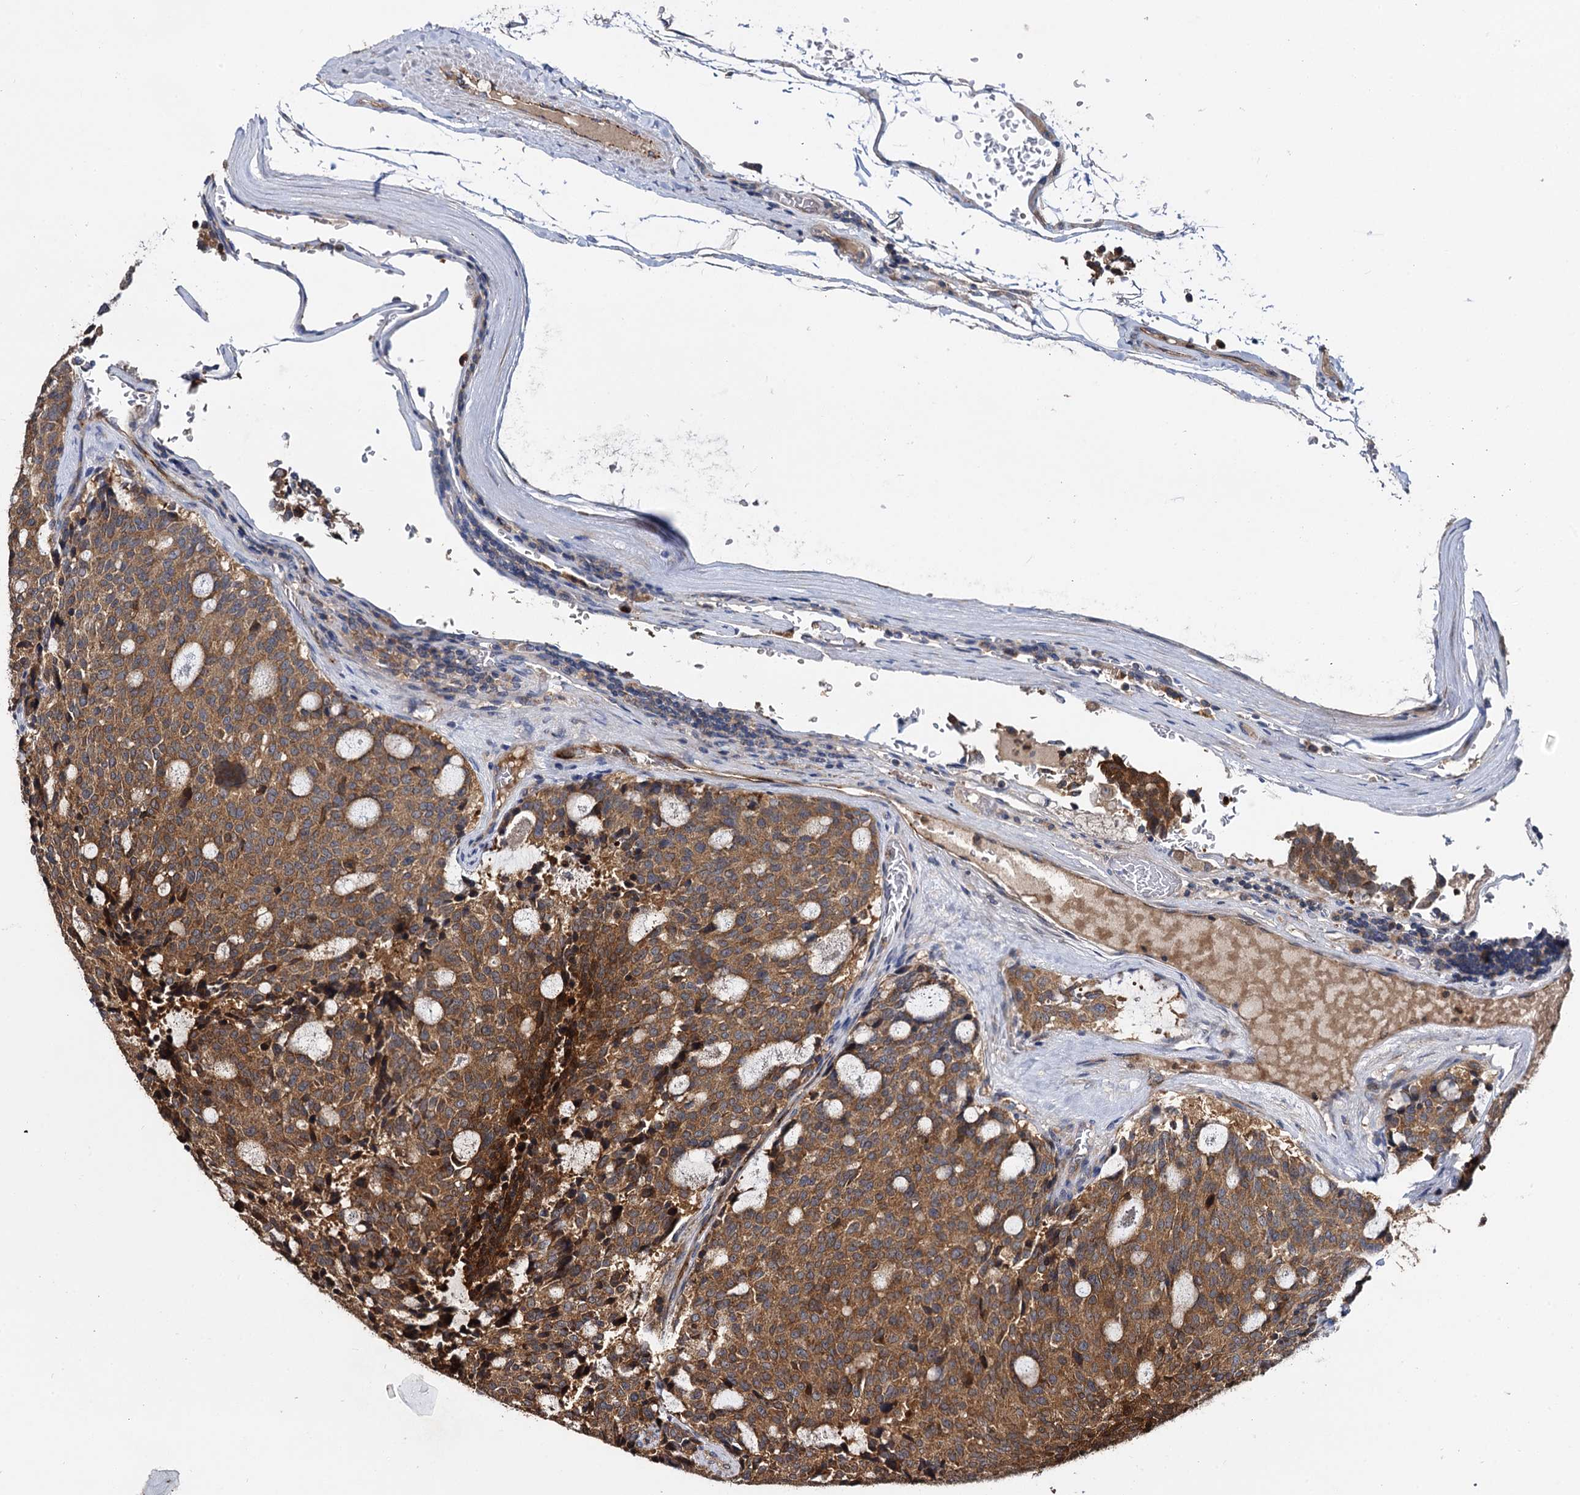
{"staining": {"intensity": "moderate", "quantity": ">75%", "location": "cytoplasmic/membranous"}, "tissue": "carcinoid", "cell_type": "Tumor cells", "image_type": "cancer", "snomed": [{"axis": "morphology", "description": "Carcinoid, malignant, NOS"}, {"axis": "topography", "description": "Pancreas"}], "caption": "DAB (3,3'-diaminobenzidine) immunohistochemical staining of carcinoid (malignant) exhibits moderate cytoplasmic/membranous protein expression in approximately >75% of tumor cells. The protein of interest is shown in brown color, while the nuclei are stained blue.", "gene": "CEP192", "patient": {"sex": "female", "age": 54}}